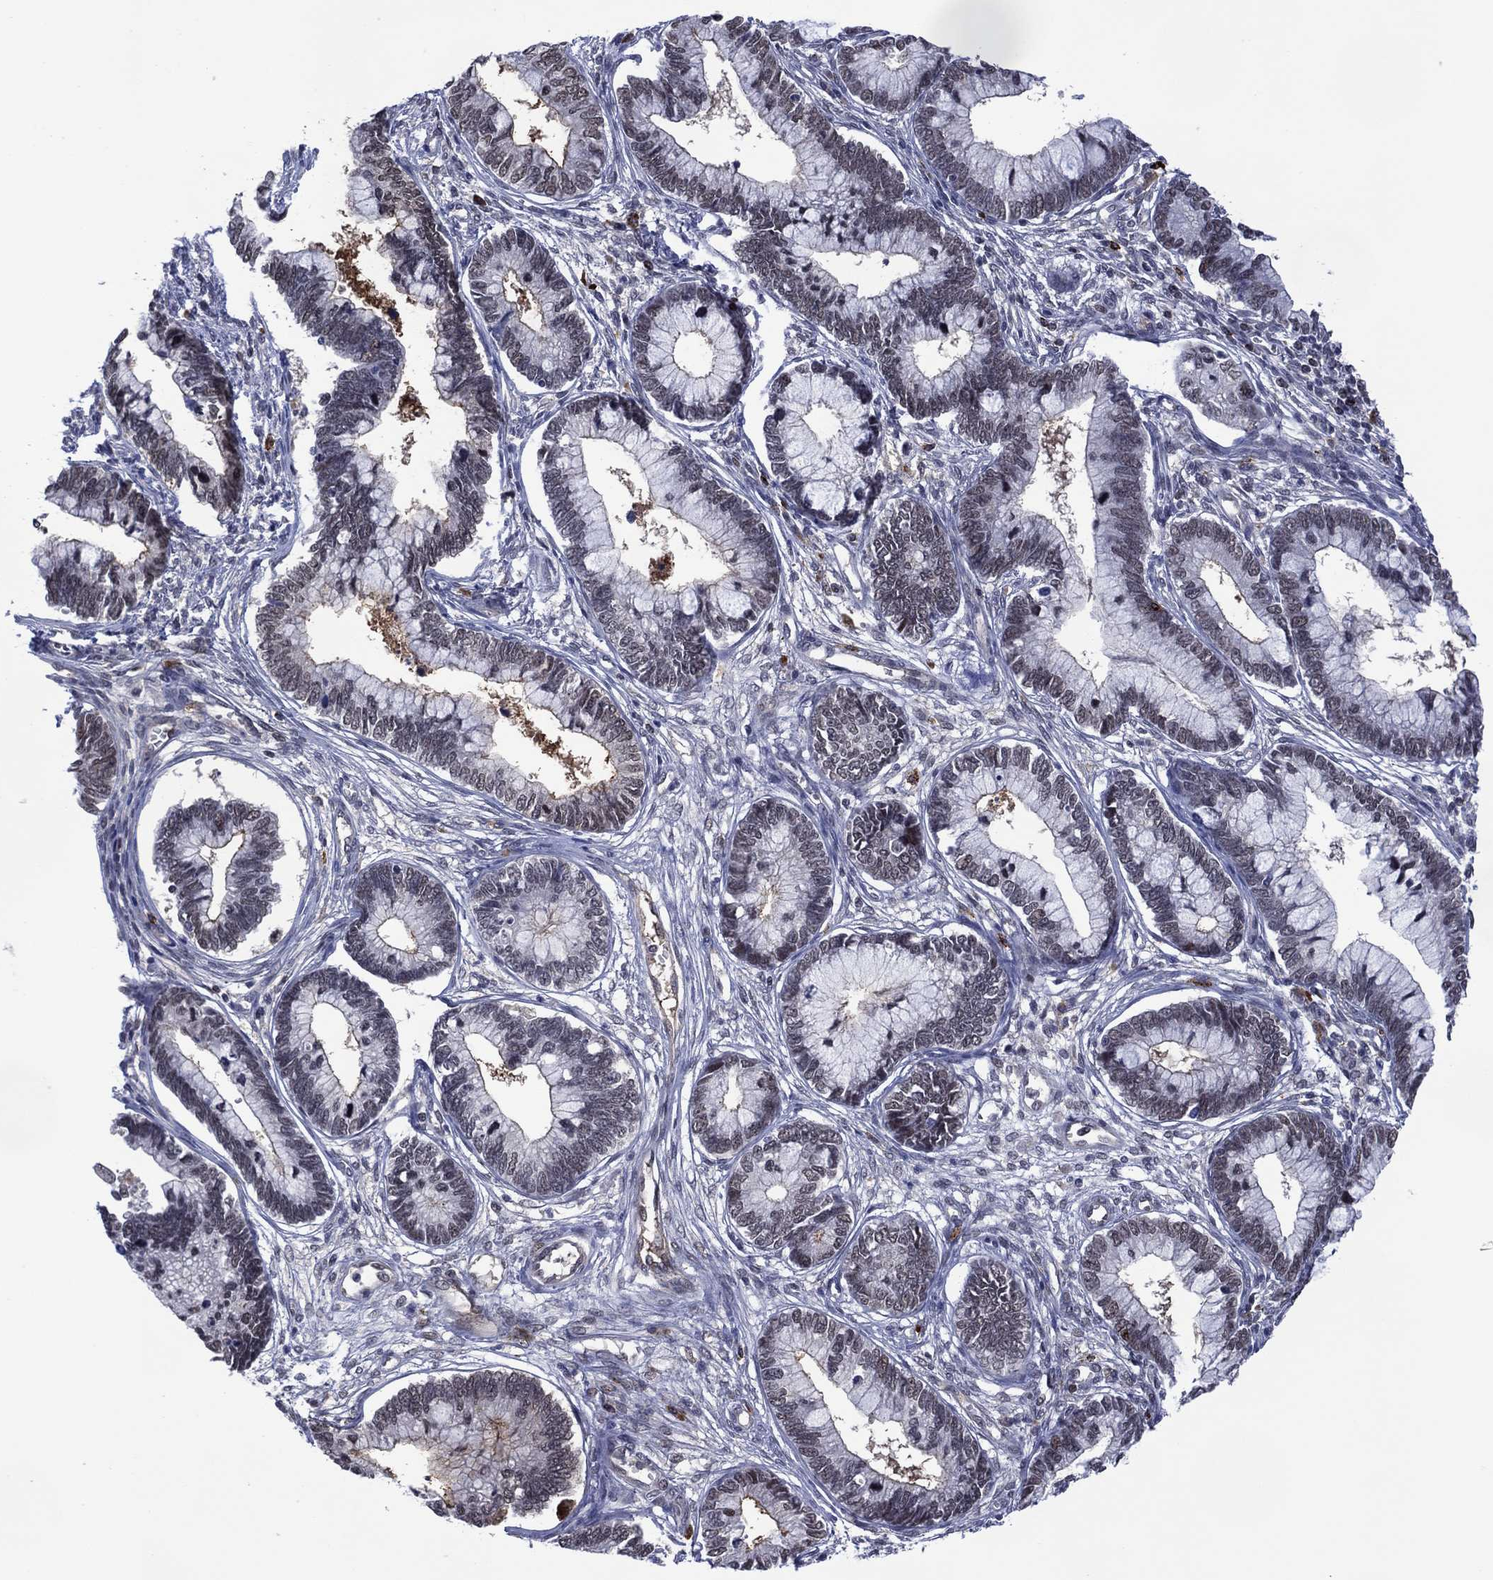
{"staining": {"intensity": "negative", "quantity": "none", "location": "none"}, "tissue": "cervical cancer", "cell_type": "Tumor cells", "image_type": "cancer", "snomed": [{"axis": "morphology", "description": "Adenocarcinoma, NOS"}, {"axis": "topography", "description": "Cervix"}], "caption": "A micrograph of human cervical adenocarcinoma is negative for staining in tumor cells.", "gene": "DPP4", "patient": {"sex": "female", "age": 44}}